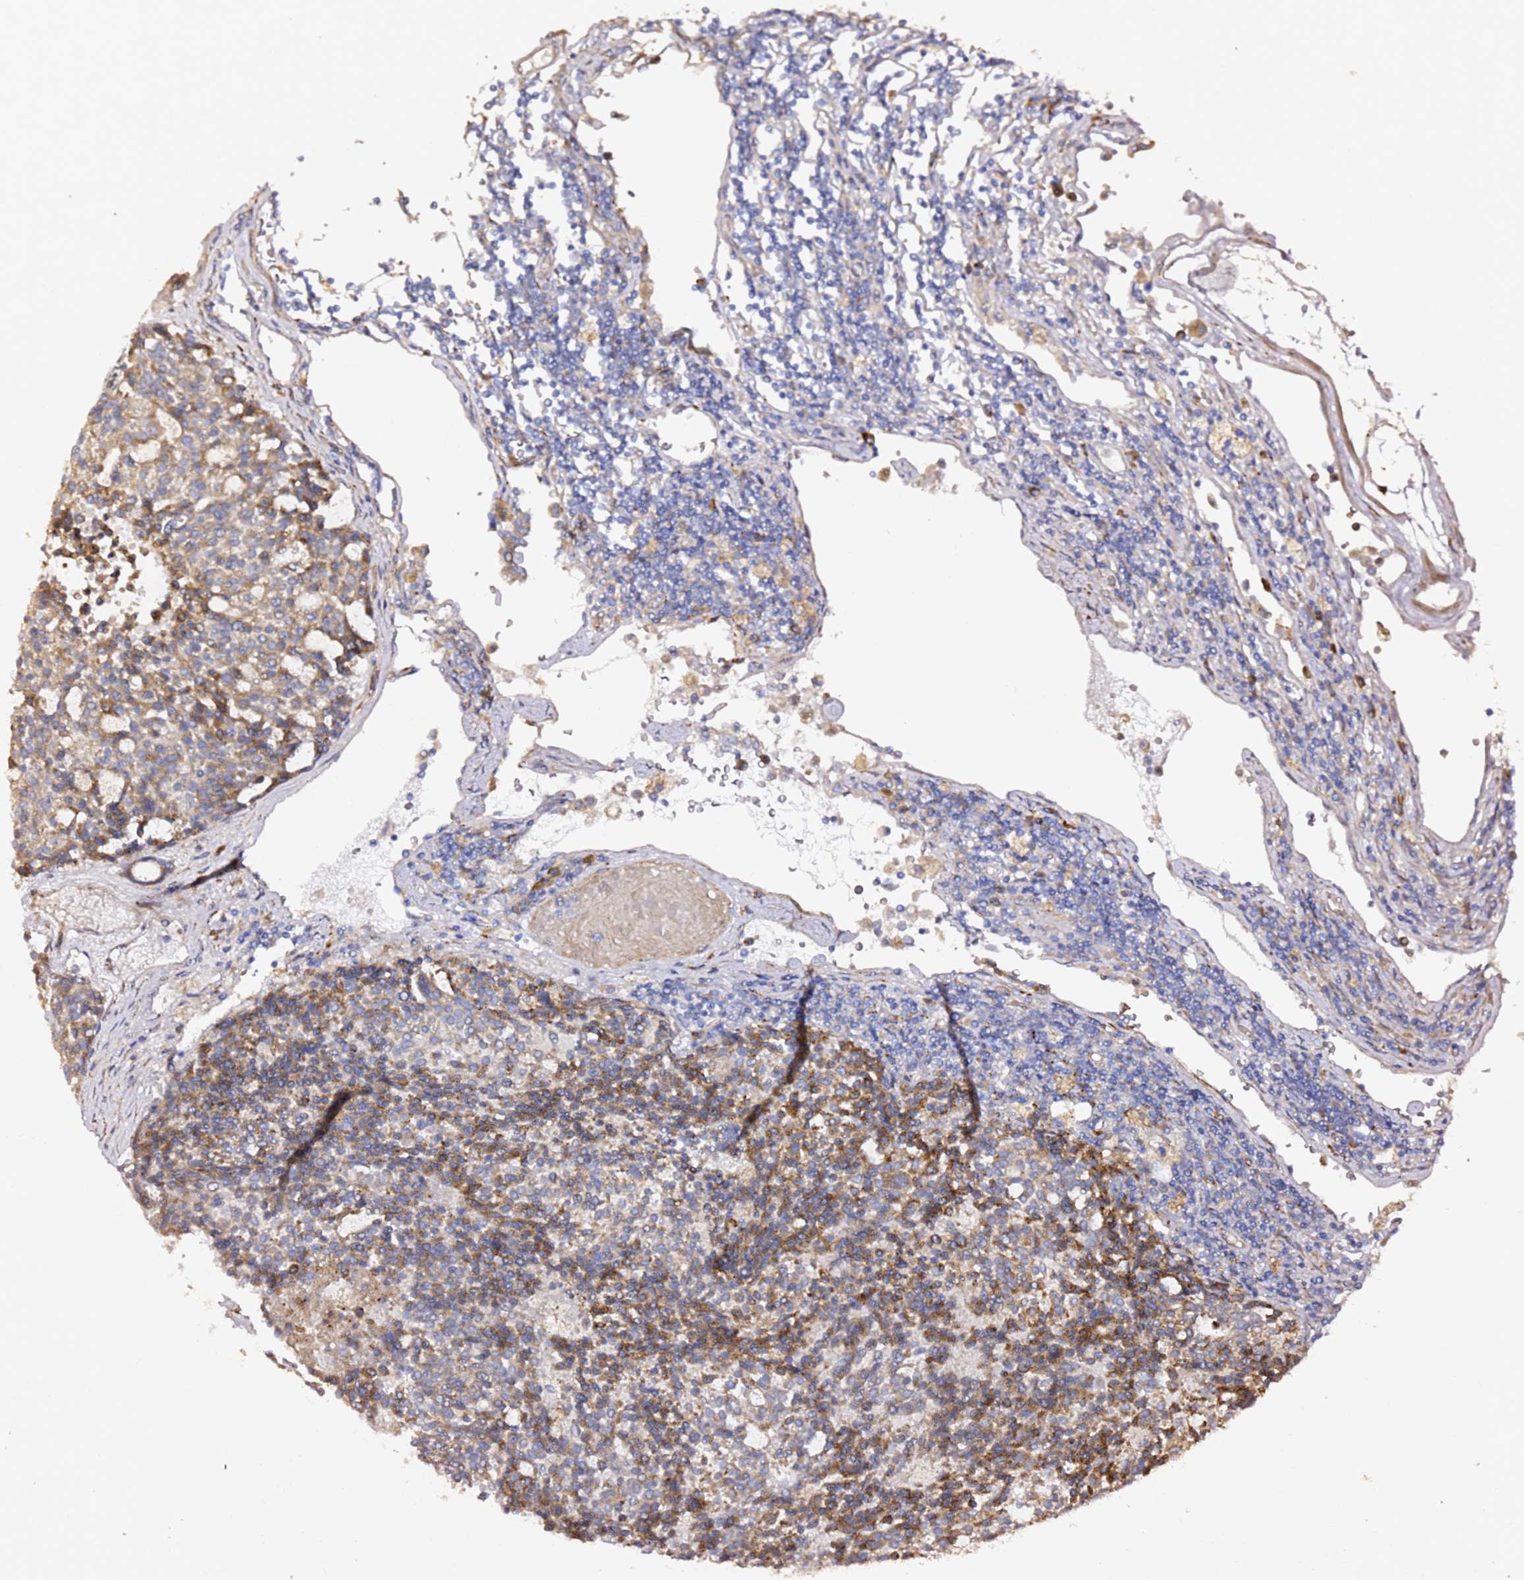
{"staining": {"intensity": "moderate", "quantity": "25%-75%", "location": "cytoplasmic/membranous"}, "tissue": "carcinoid", "cell_type": "Tumor cells", "image_type": "cancer", "snomed": [{"axis": "morphology", "description": "Carcinoid, malignant, NOS"}, {"axis": "topography", "description": "Pancreas"}], "caption": "The histopathology image reveals staining of carcinoid, revealing moderate cytoplasmic/membranous protein positivity (brown color) within tumor cells.", "gene": "HSD17B7", "patient": {"sex": "female", "age": 54}}